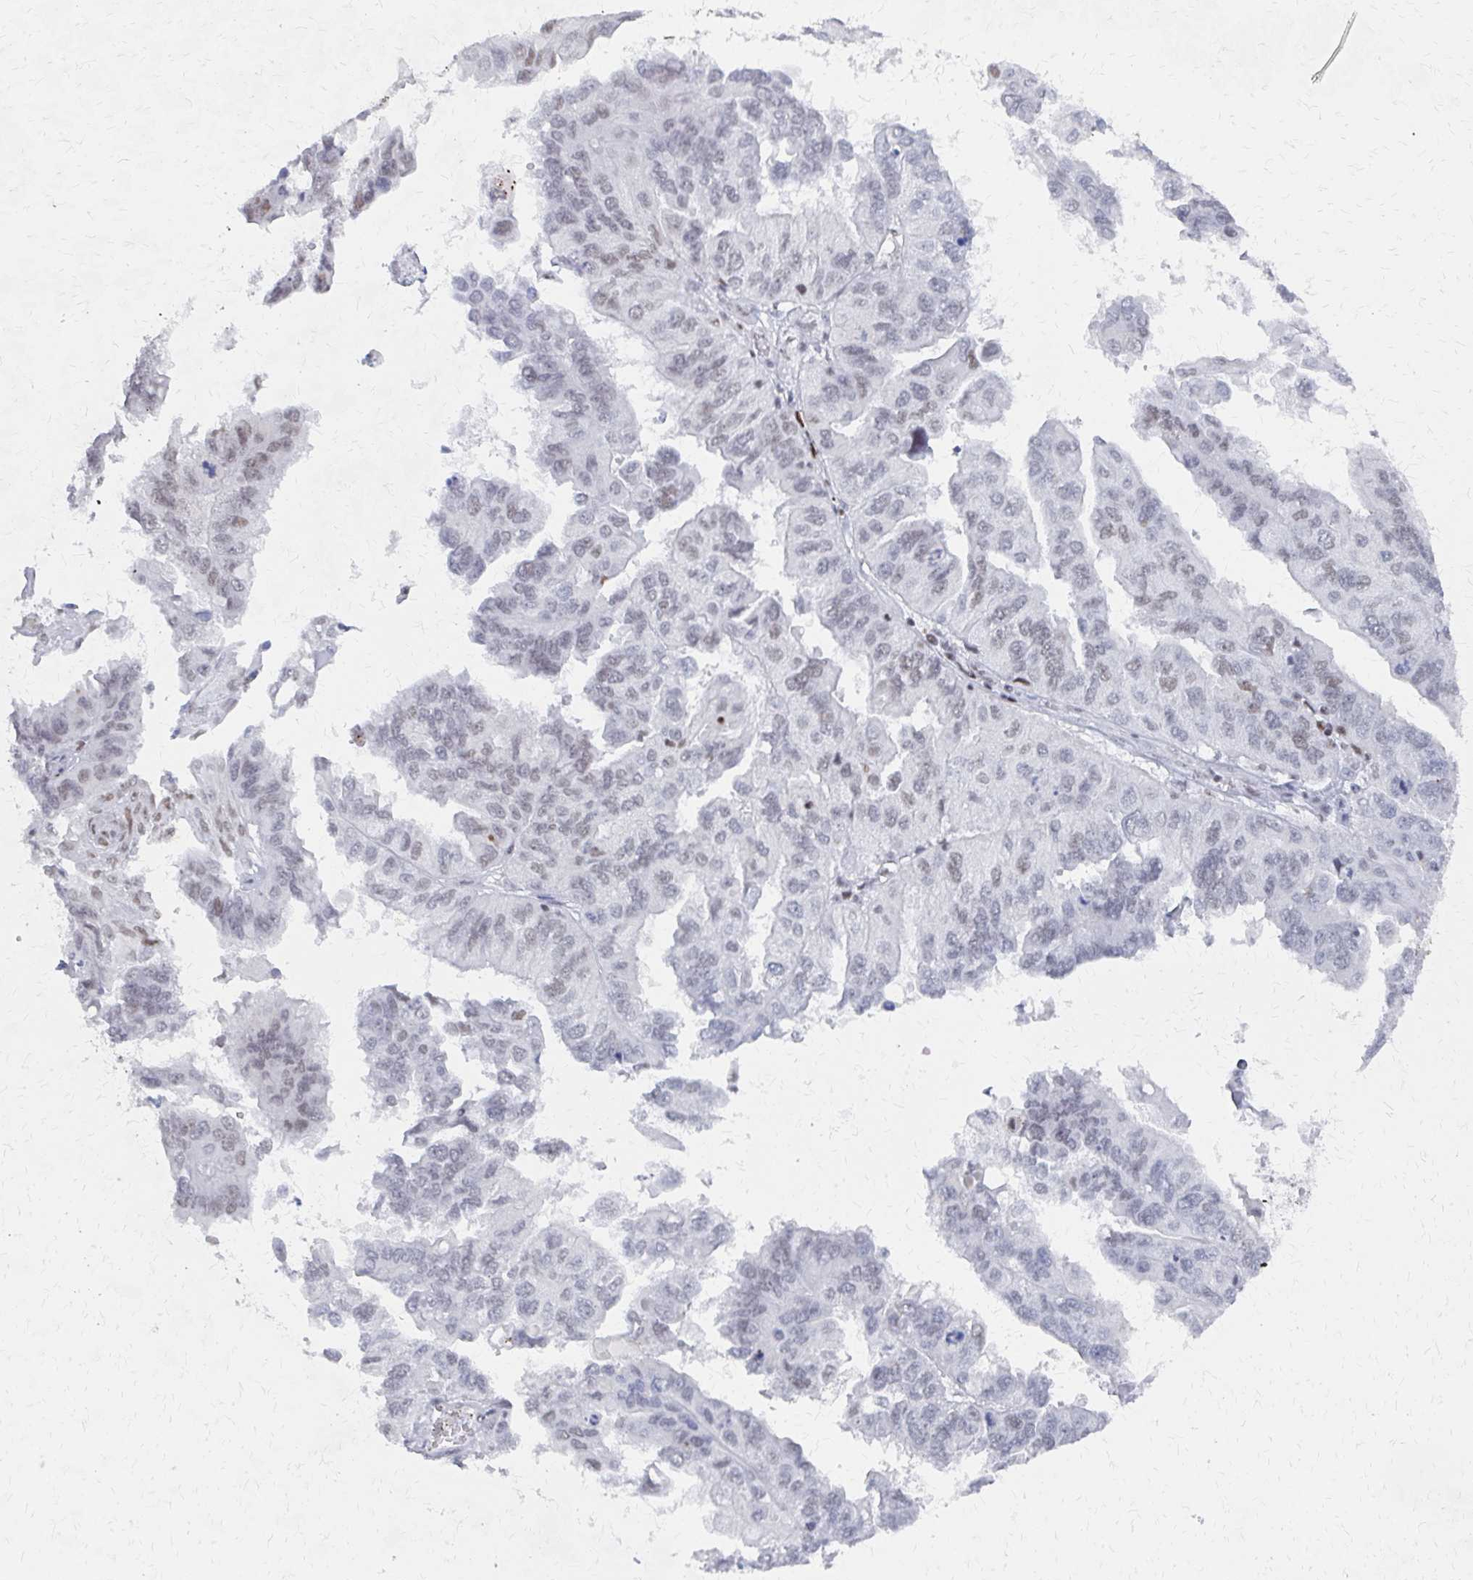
{"staining": {"intensity": "moderate", "quantity": "<25%", "location": "nuclear"}, "tissue": "ovarian cancer", "cell_type": "Tumor cells", "image_type": "cancer", "snomed": [{"axis": "morphology", "description": "Cystadenocarcinoma, serous, NOS"}, {"axis": "topography", "description": "Ovary"}], "caption": "Human ovarian cancer (serous cystadenocarcinoma) stained with a brown dye demonstrates moderate nuclear positive positivity in approximately <25% of tumor cells.", "gene": "CDIN1", "patient": {"sex": "female", "age": 79}}